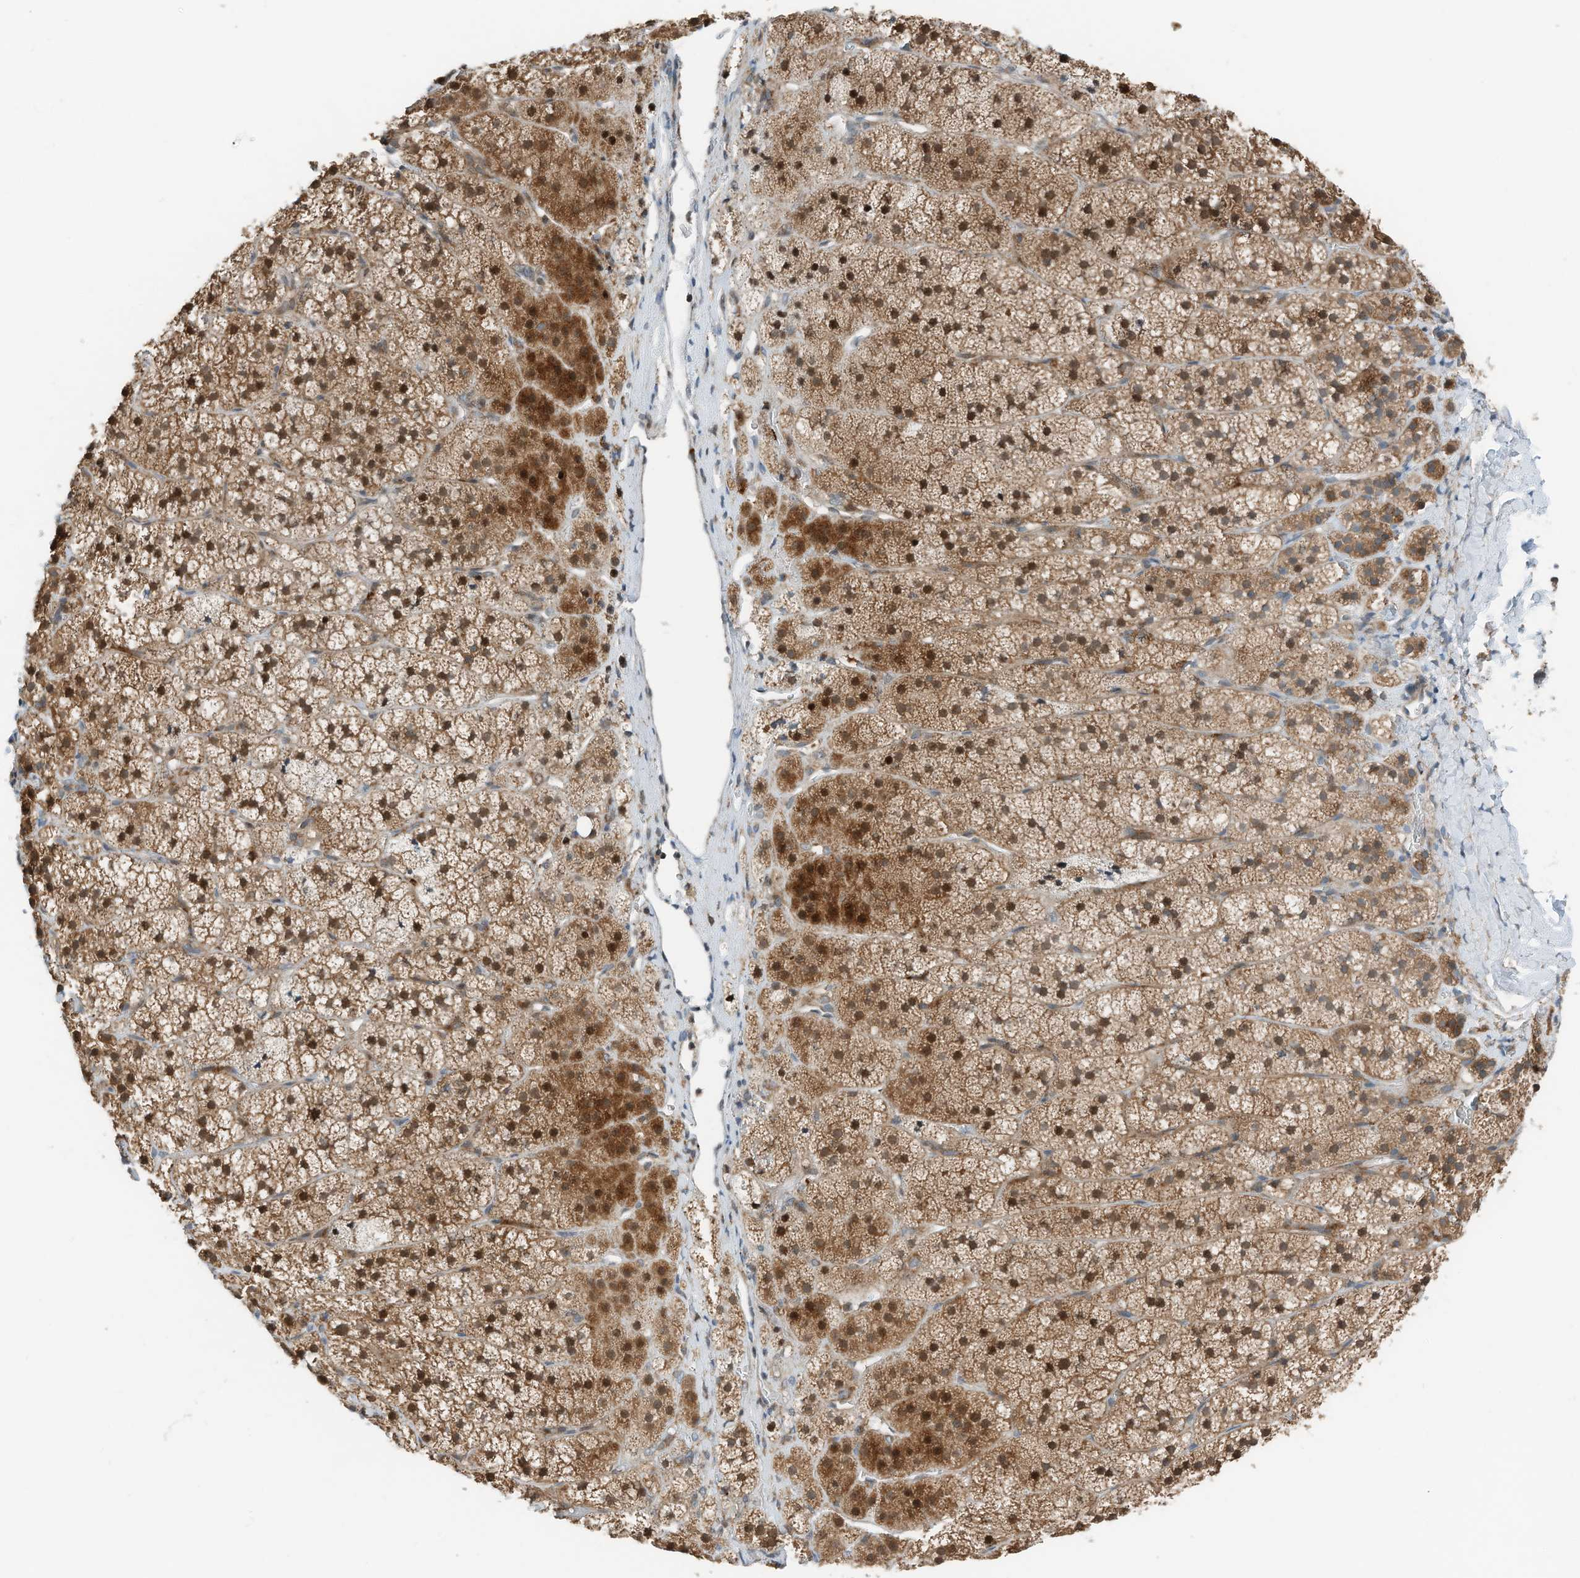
{"staining": {"intensity": "moderate", "quantity": ">75%", "location": "cytoplasmic/membranous,nuclear"}, "tissue": "adrenal gland", "cell_type": "Glandular cells", "image_type": "normal", "snomed": [{"axis": "morphology", "description": "Normal tissue, NOS"}, {"axis": "topography", "description": "Adrenal gland"}], "caption": "Glandular cells reveal medium levels of moderate cytoplasmic/membranous,nuclear staining in approximately >75% of cells in benign human adrenal gland.", "gene": "RMND1", "patient": {"sex": "female", "age": 44}}